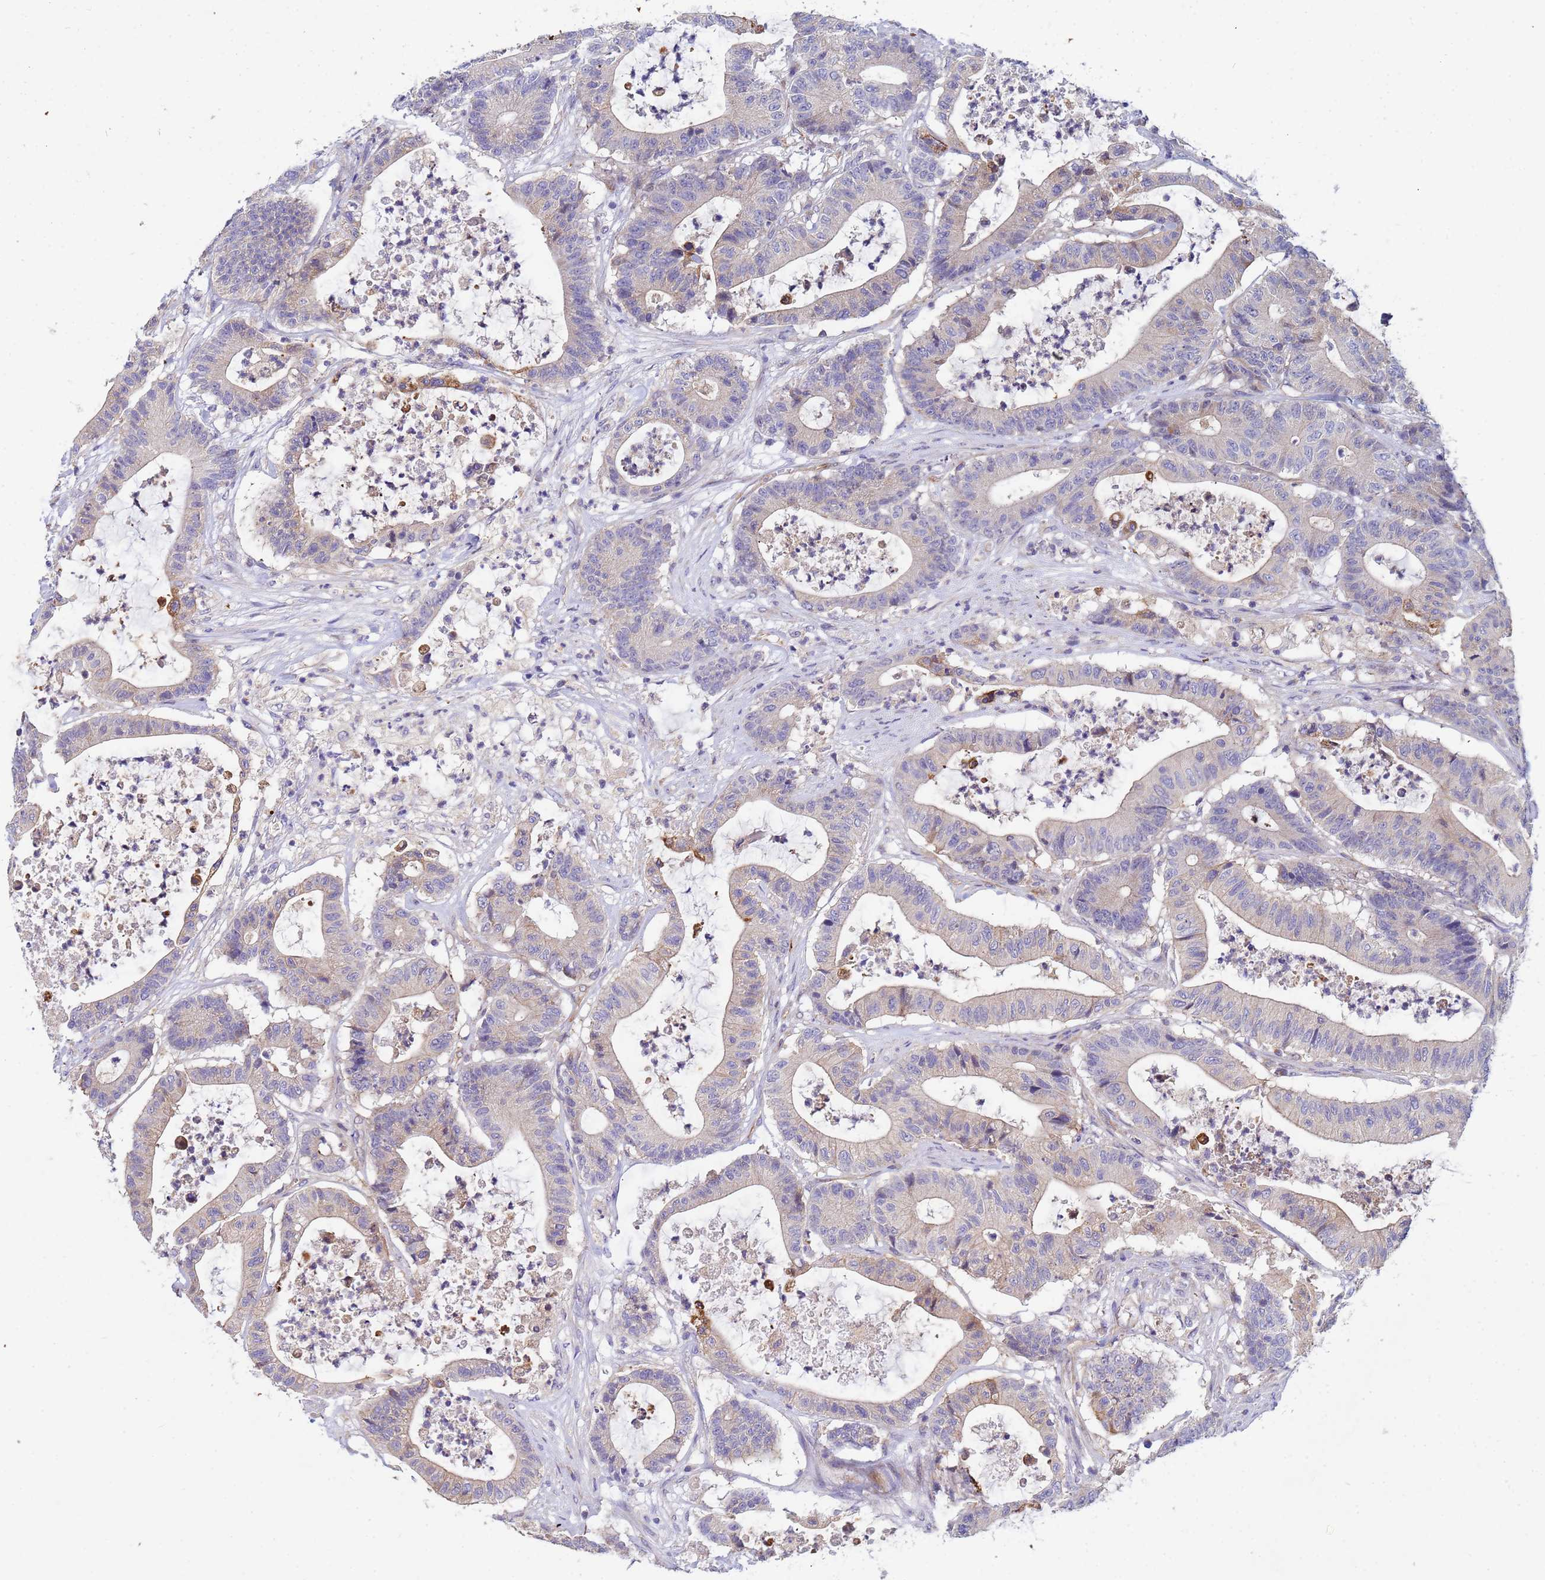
{"staining": {"intensity": "weak", "quantity": "<25%", "location": "cytoplasmic/membranous"}, "tissue": "colorectal cancer", "cell_type": "Tumor cells", "image_type": "cancer", "snomed": [{"axis": "morphology", "description": "Adenocarcinoma, NOS"}, {"axis": "topography", "description": "Colon"}], "caption": "Immunohistochemical staining of human colorectal cancer (adenocarcinoma) displays no significant staining in tumor cells.", "gene": "CDC34", "patient": {"sex": "female", "age": 84}}